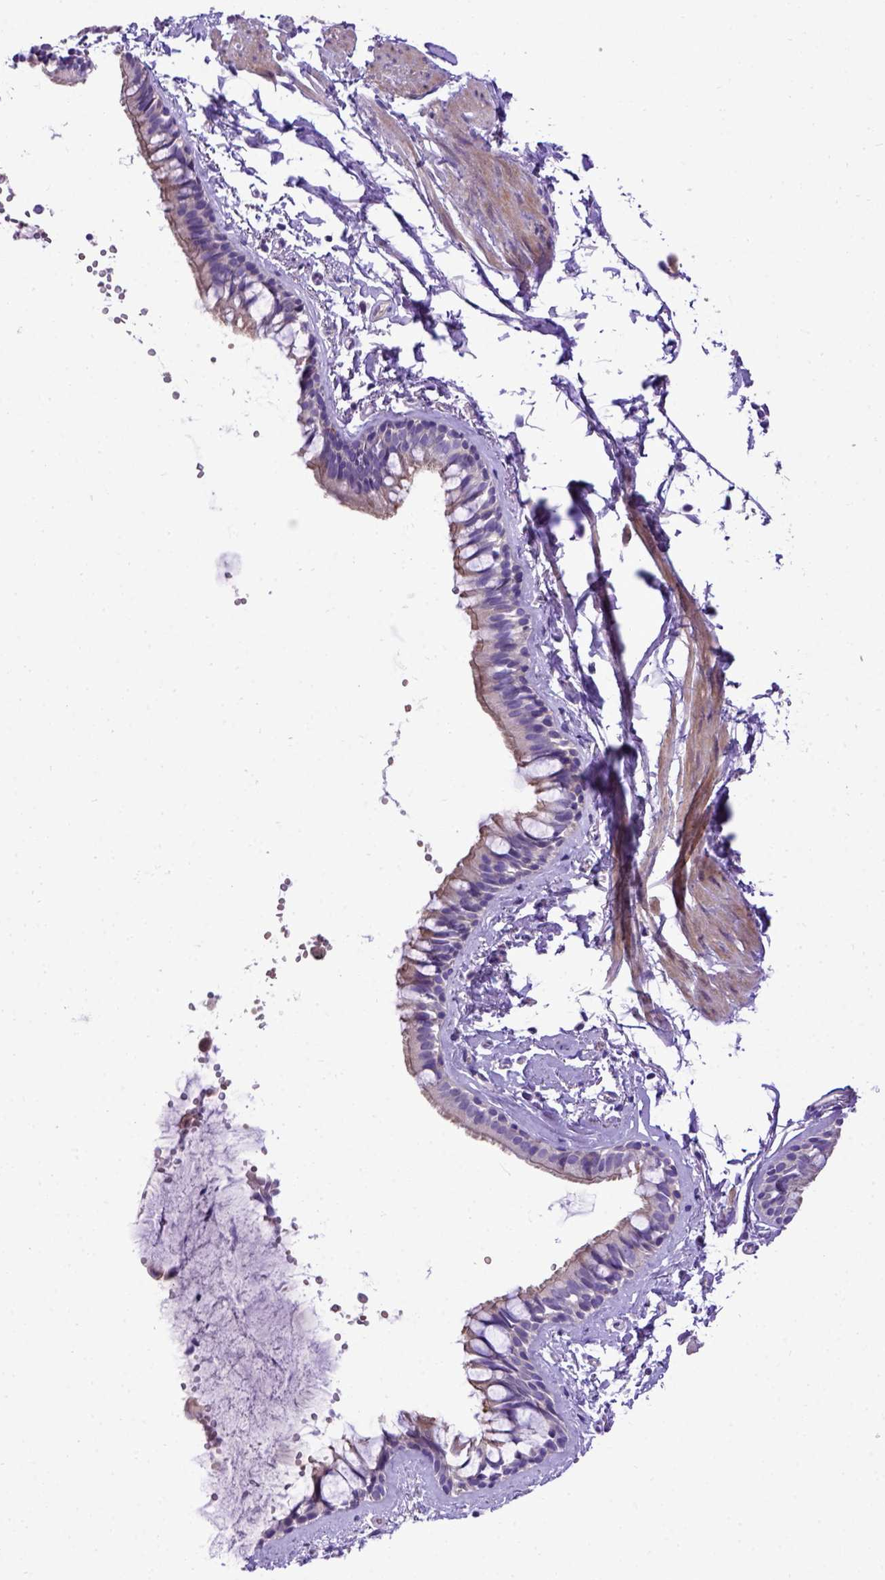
{"staining": {"intensity": "moderate", "quantity": "<25%", "location": "cytoplasmic/membranous"}, "tissue": "bronchus", "cell_type": "Respiratory epithelial cells", "image_type": "normal", "snomed": [{"axis": "morphology", "description": "Normal tissue, NOS"}, {"axis": "topography", "description": "Bronchus"}], "caption": "Protein staining displays moderate cytoplasmic/membranous staining in about <25% of respiratory epithelial cells in normal bronchus.", "gene": "ADAM12", "patient": {"sex": "female", "age": 59}}